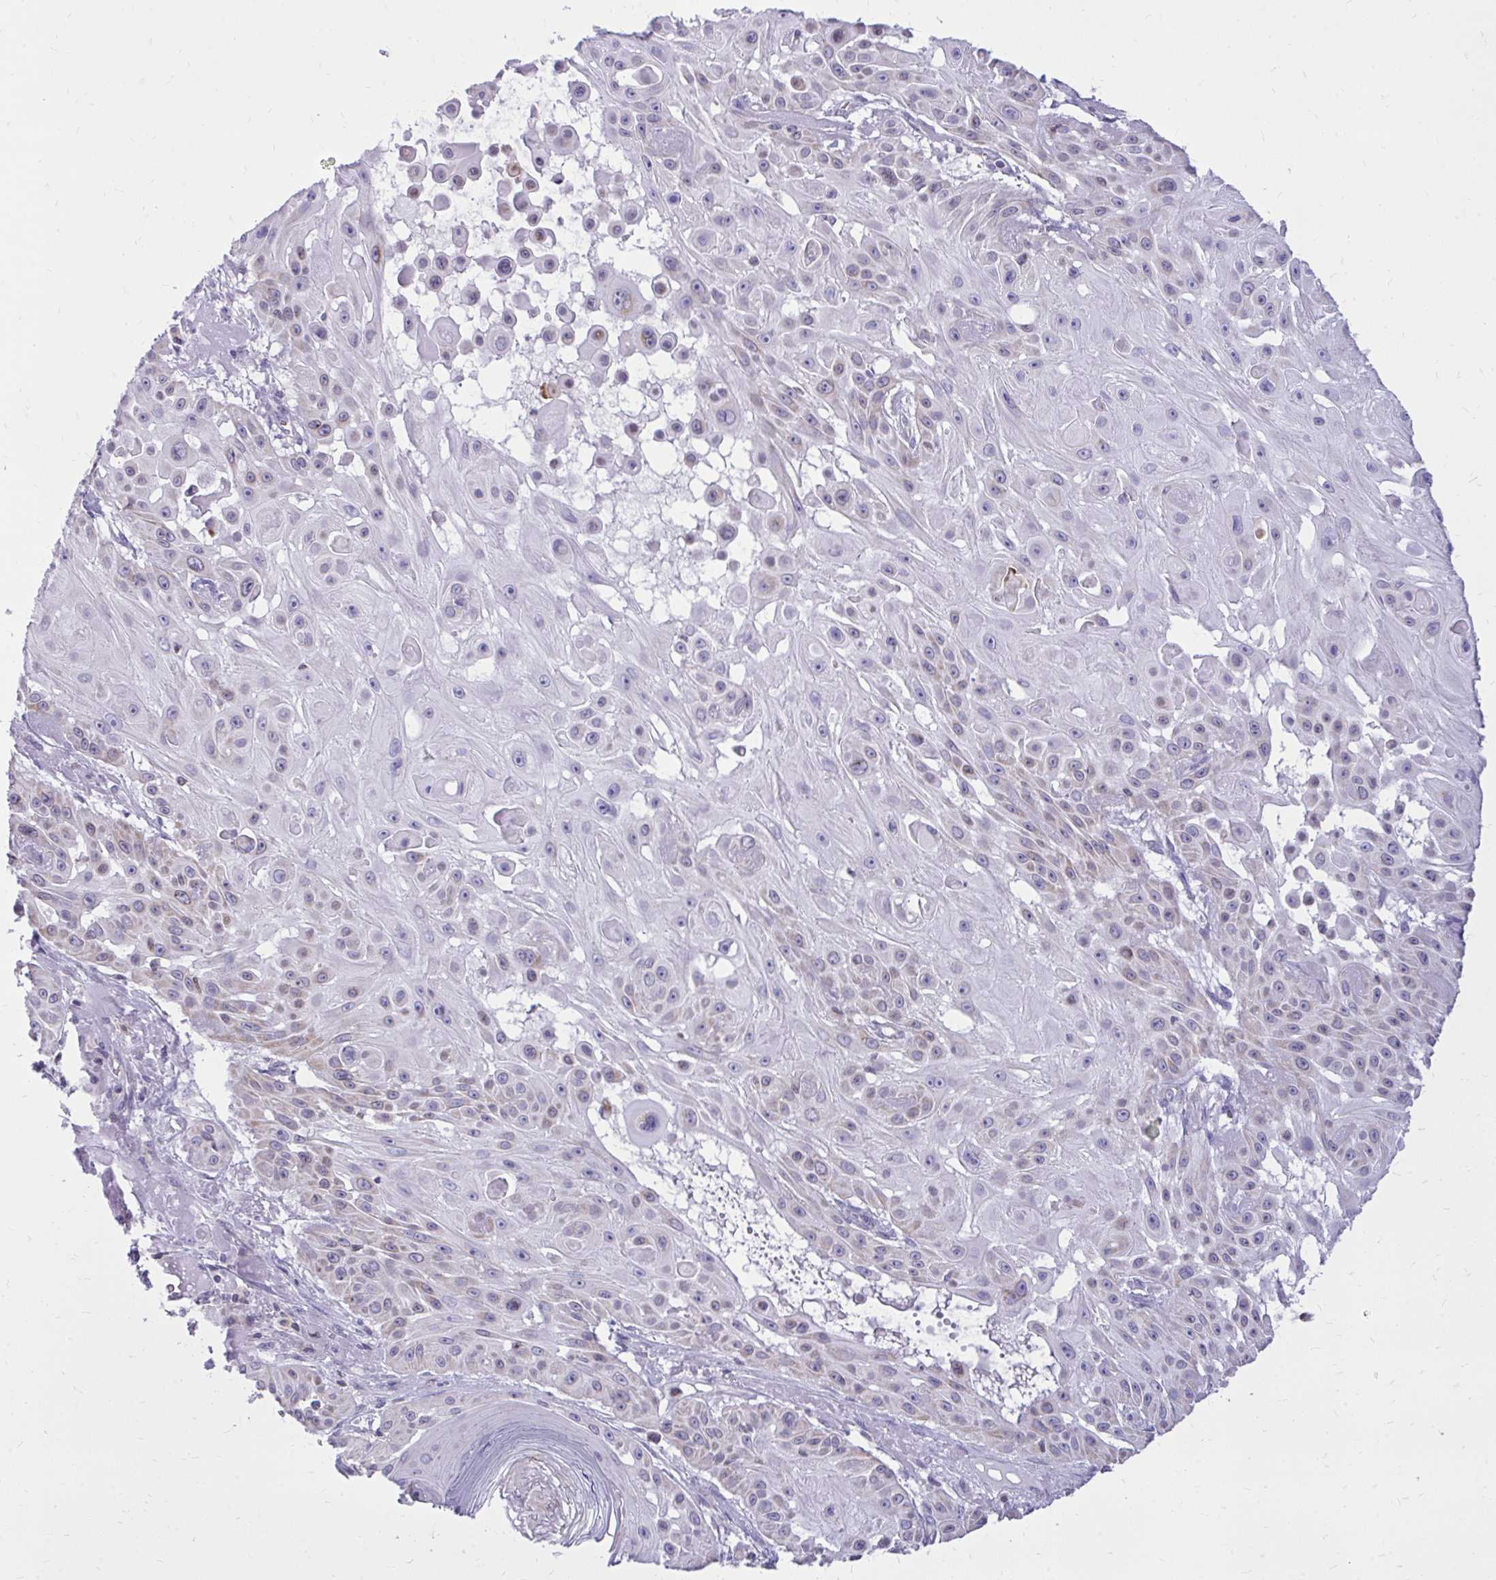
{"staining": {"intensity": "weak", "quantity": "<25%", "location": "cytoplasmic/membranous"}, "tissue": "skin cancer", "cell_type": "Tumor cells", "image_type": "cancer", "snomed": [{"axis": "morphology", "description": "Squamous cell carcinoma, NOS"}, {"axis": "topography", "description": "Skin"}], "caption": "DAB (3,3'-diaminobenzidine) immunohistochemical staining of human skin squamous cell carcinoma reveals no significant staining in tumor cells.", "gene": "RPS6KA2", "patient": {"sex": "male", "age": 91}}